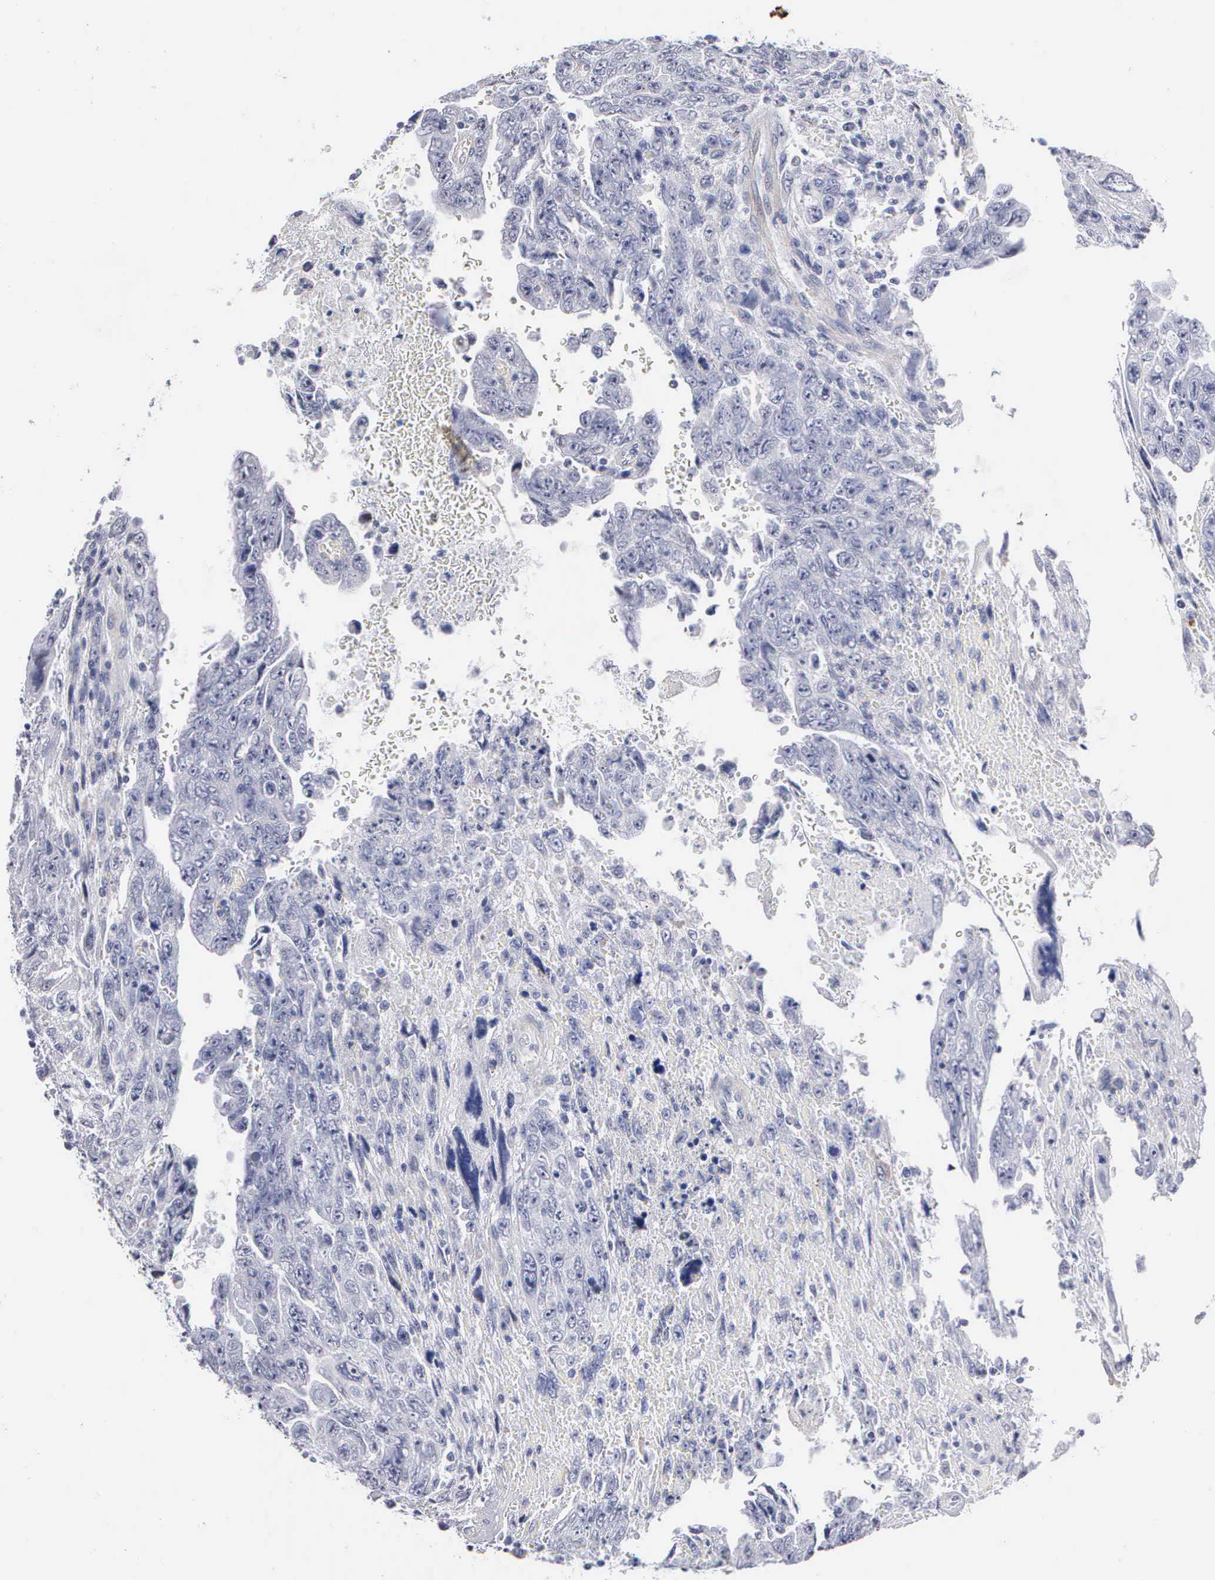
{"staining": {"intensity": "negative", "quantity": "none", "location": "none"}, "tissue": "testis cancer", "cell_type": "Tumor cells", "image_type": "cancer", "snomed": [{"axis": "morphology", "description": "Carcinoma, Embryonal, NOS"}, {"axis": "topography", "description": "Testis"}], "caption": "IHC image of neoplastic tissue: embryonal carcinoma (testis) stained with DAB shows no significant protein positivity in tumor cells.", "gene": "ELFN2", "patient": {"sex": "male", "age": 28}}